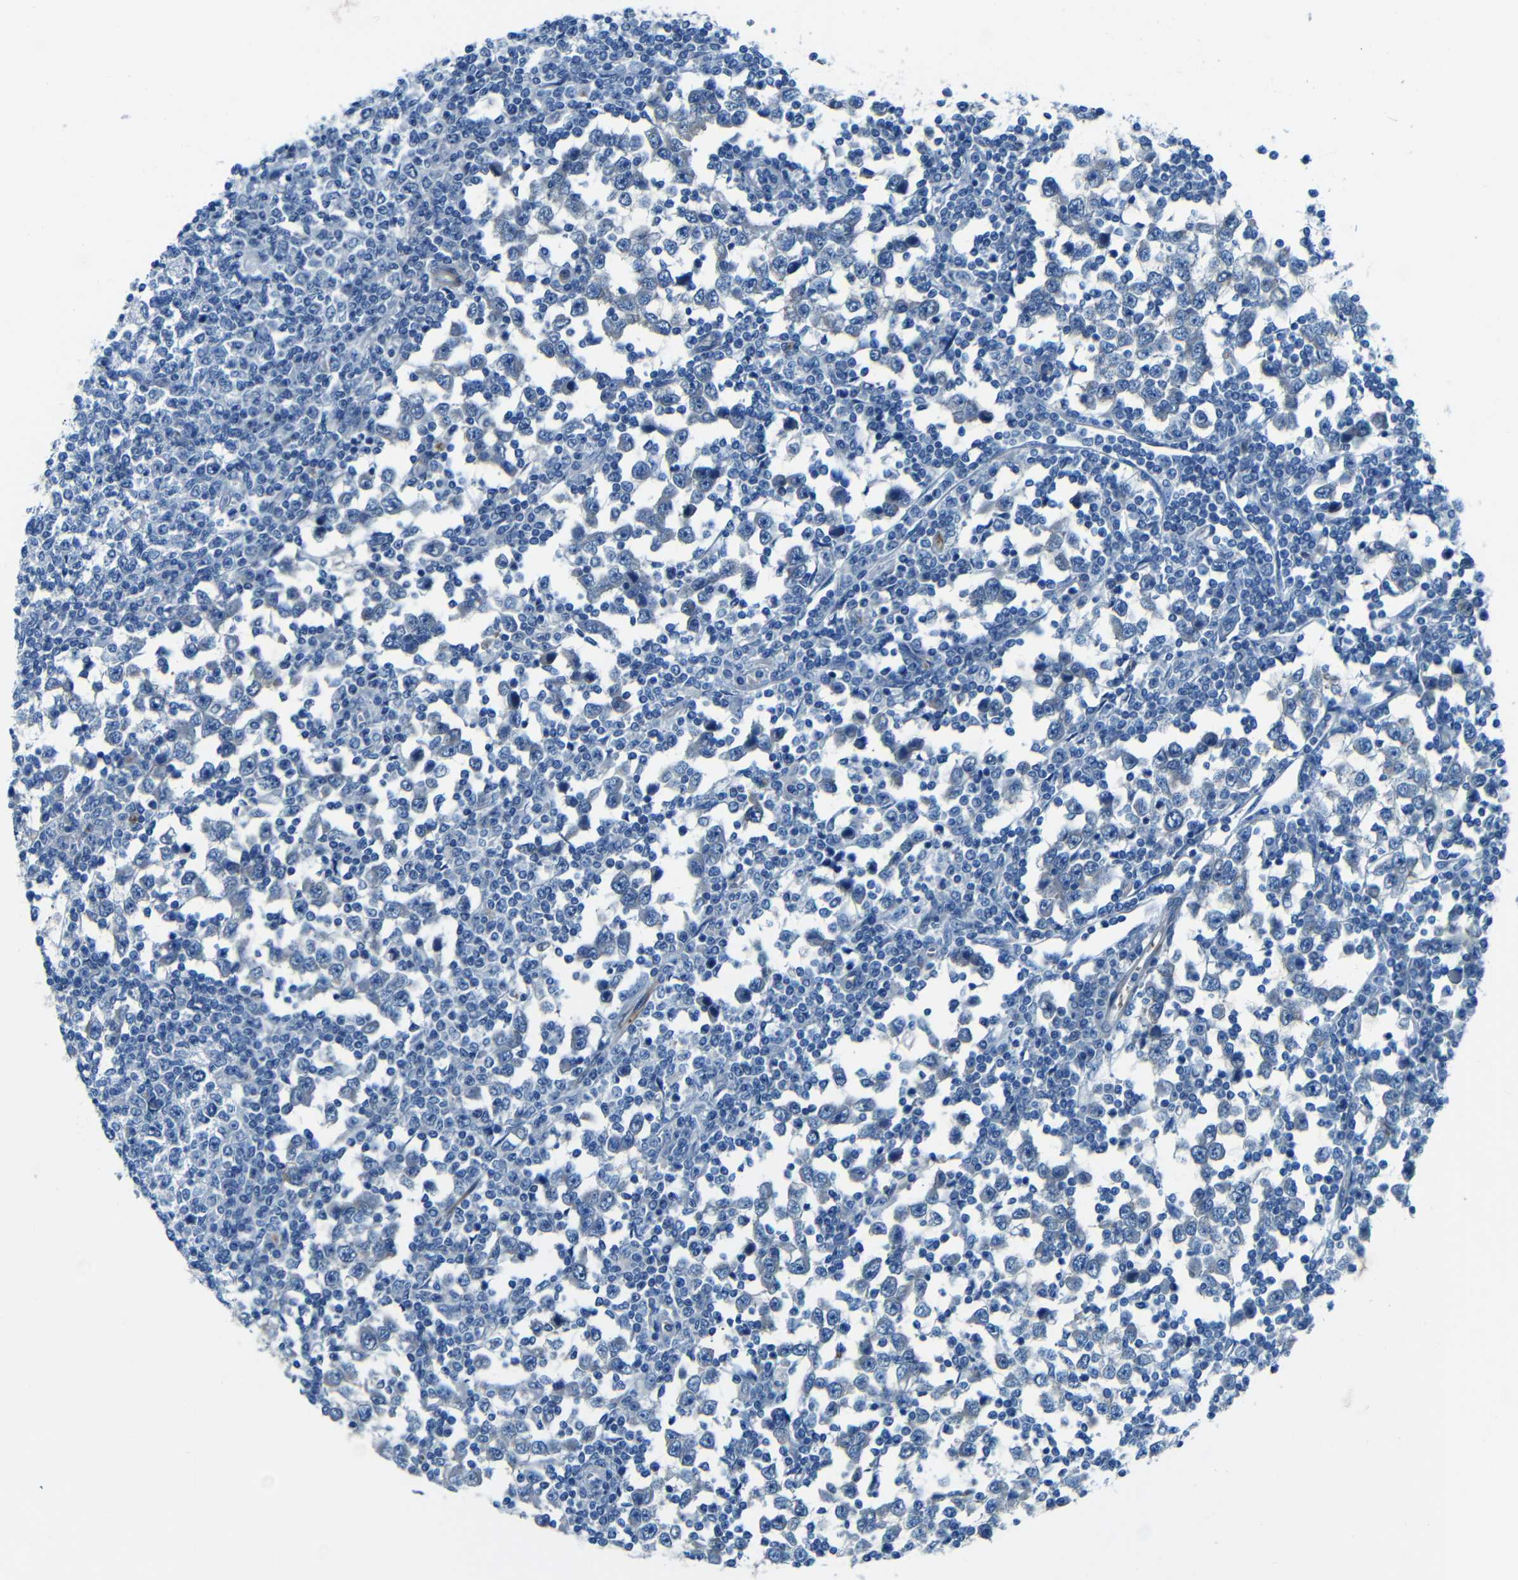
{"staining": {"intensity": "negative", "quantity": "none", "location": "none"}, "tissue": "testis cancer", "cell_type": "Tumor cells", "image_type": "cancer", "snomed": [{"axis": "morphology", "description": "Seminoma, NOS"}, {"axis": "topography", "description": "Testis"}], "caption": "Immunohistochemistry of testis cancer (seminoma) displays no staining in tumor cells.", "gene": "MAP2", "patient": {"sex": "male", "age": 65}}